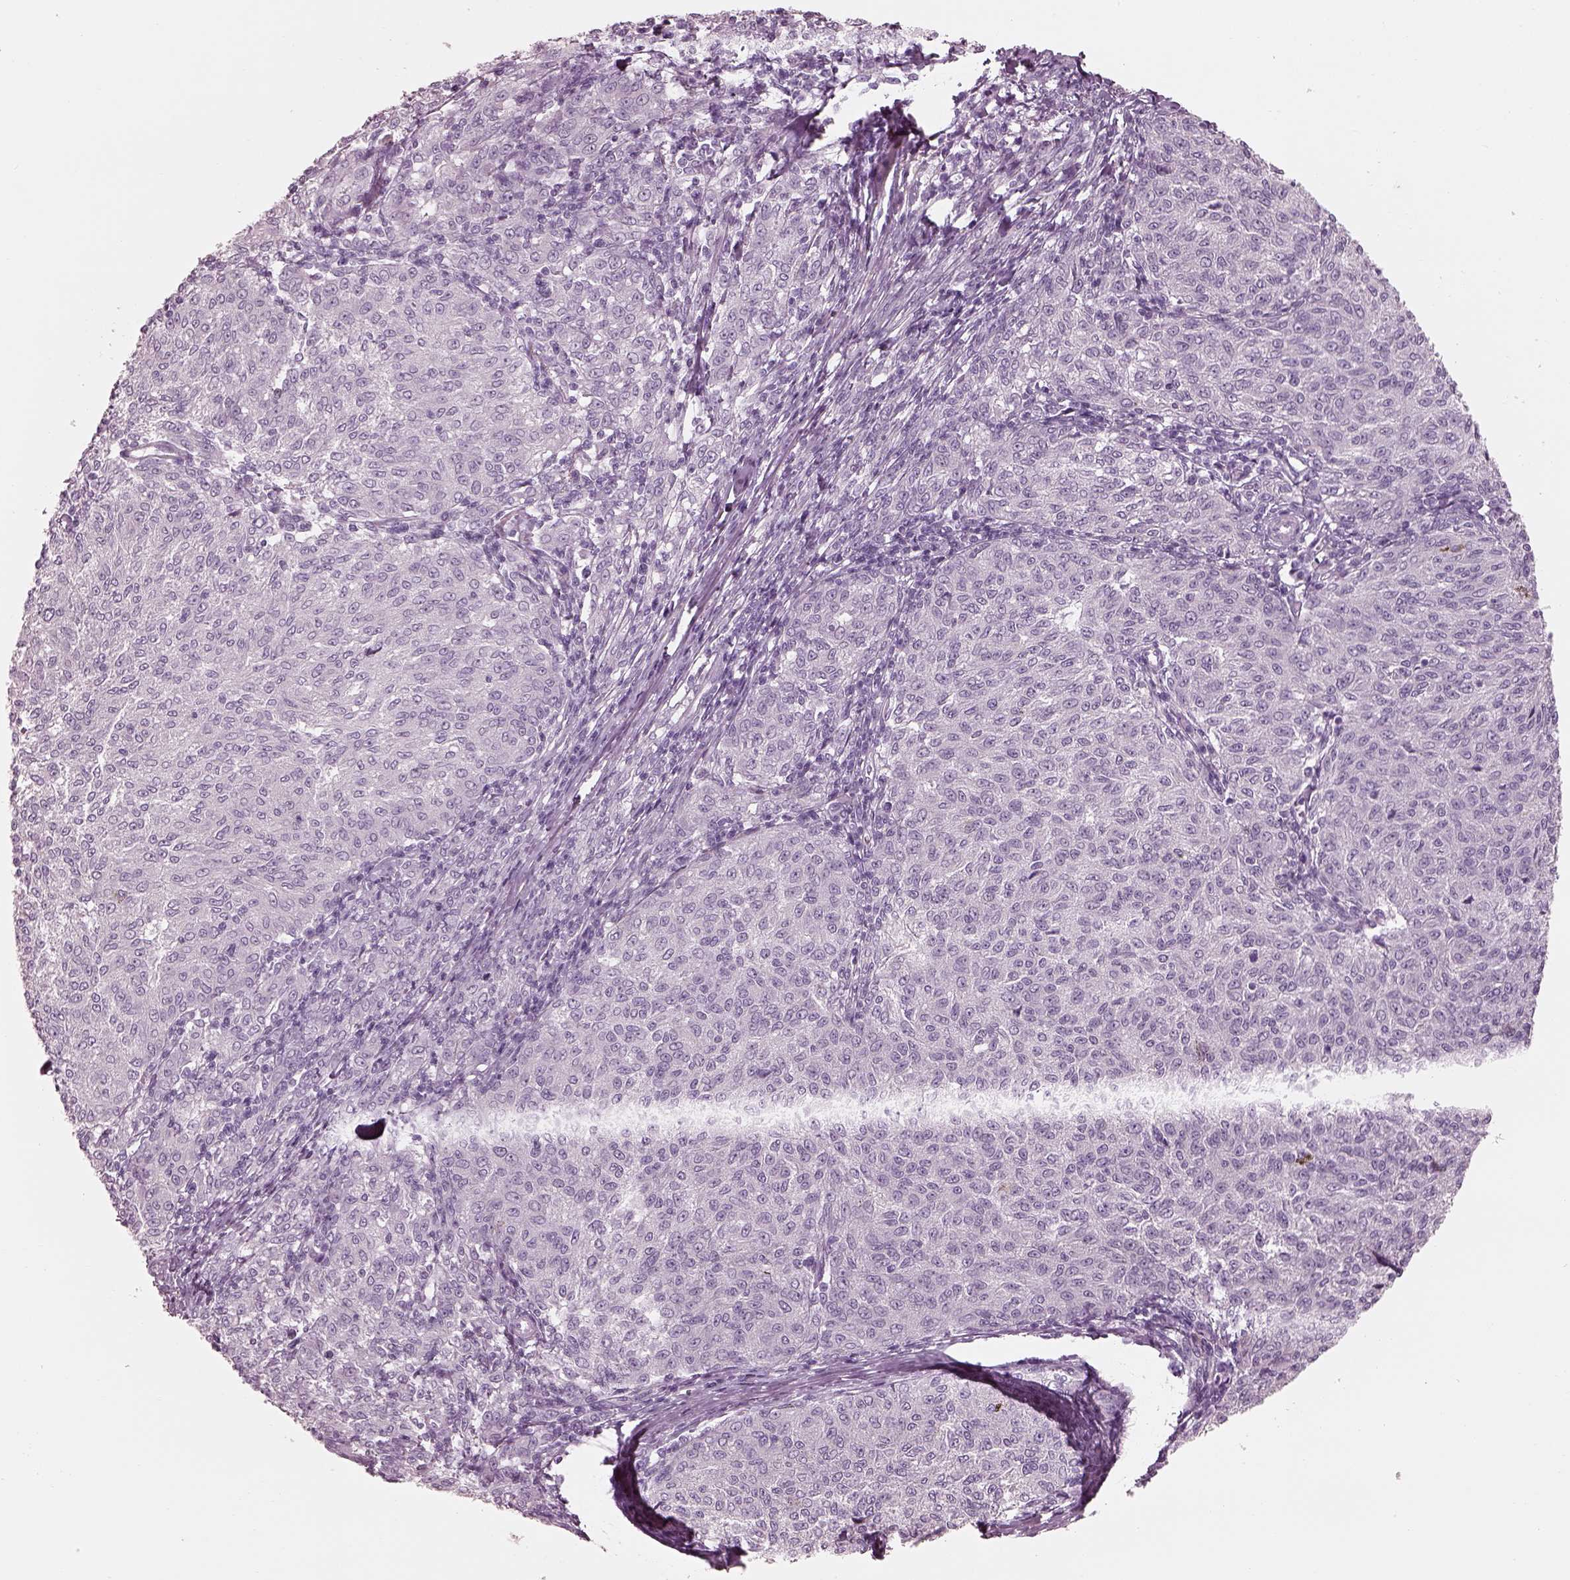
{"staining": {"intensity": "negative", "quantity": "none", "location": "none"}, "tissue": "melanoma", "cell_type": "Tumor cells", "image_type": "cancer", "snomed": [{"axis": "morphology", "description": "Malignant melanoma, NOS"}, {"axis": "topography", "description": "Skin"}], "caption": "Immunohistochemistry (IHC) of melanoma shows no staining in tumor cells.", "gene": "RSPH9", "patient": {"sex": "female", "age": 72}}